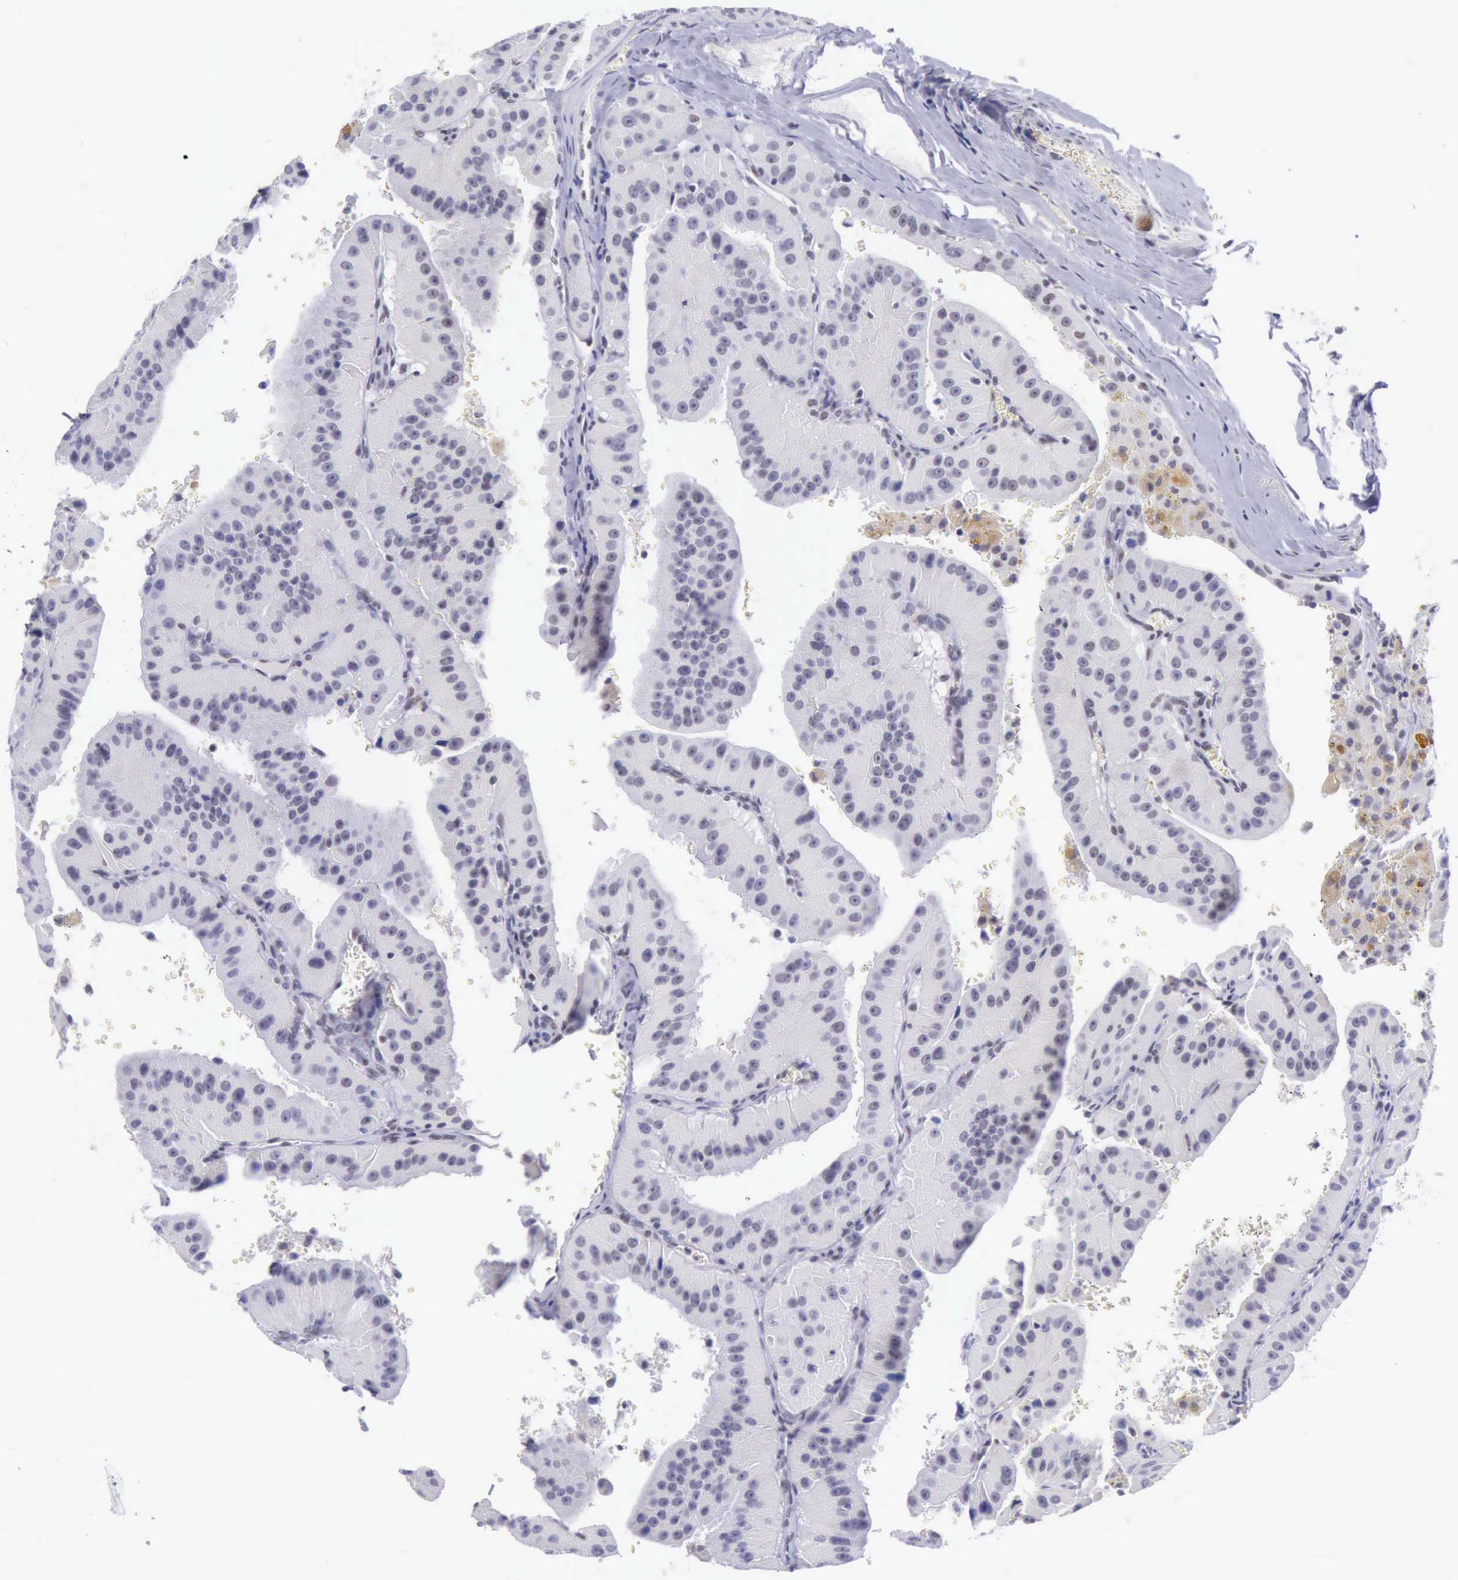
{"staining": {"intensity": "negative", "quantity": "none", "location": "none"}, "tissue": "thyroid cancer", "cell_type": "Tumor cells", "image_type": "cancer", "snomed": [{"axis": "morphology", "description": "Carcinoma, NOS"}, {"axis": "topography", "description": "Thyroid gland"}], "caption": "The histopathology image demonstrates no significant expression in tumor cells of thyroid cancer. The staining is performed using DAB (3,3'-diaminobenzidine) brown chromogen with nuclei counter-stained in using hematoxylin.", "gene": "EP300", "patient": {"sex": "male", "age": 76}}